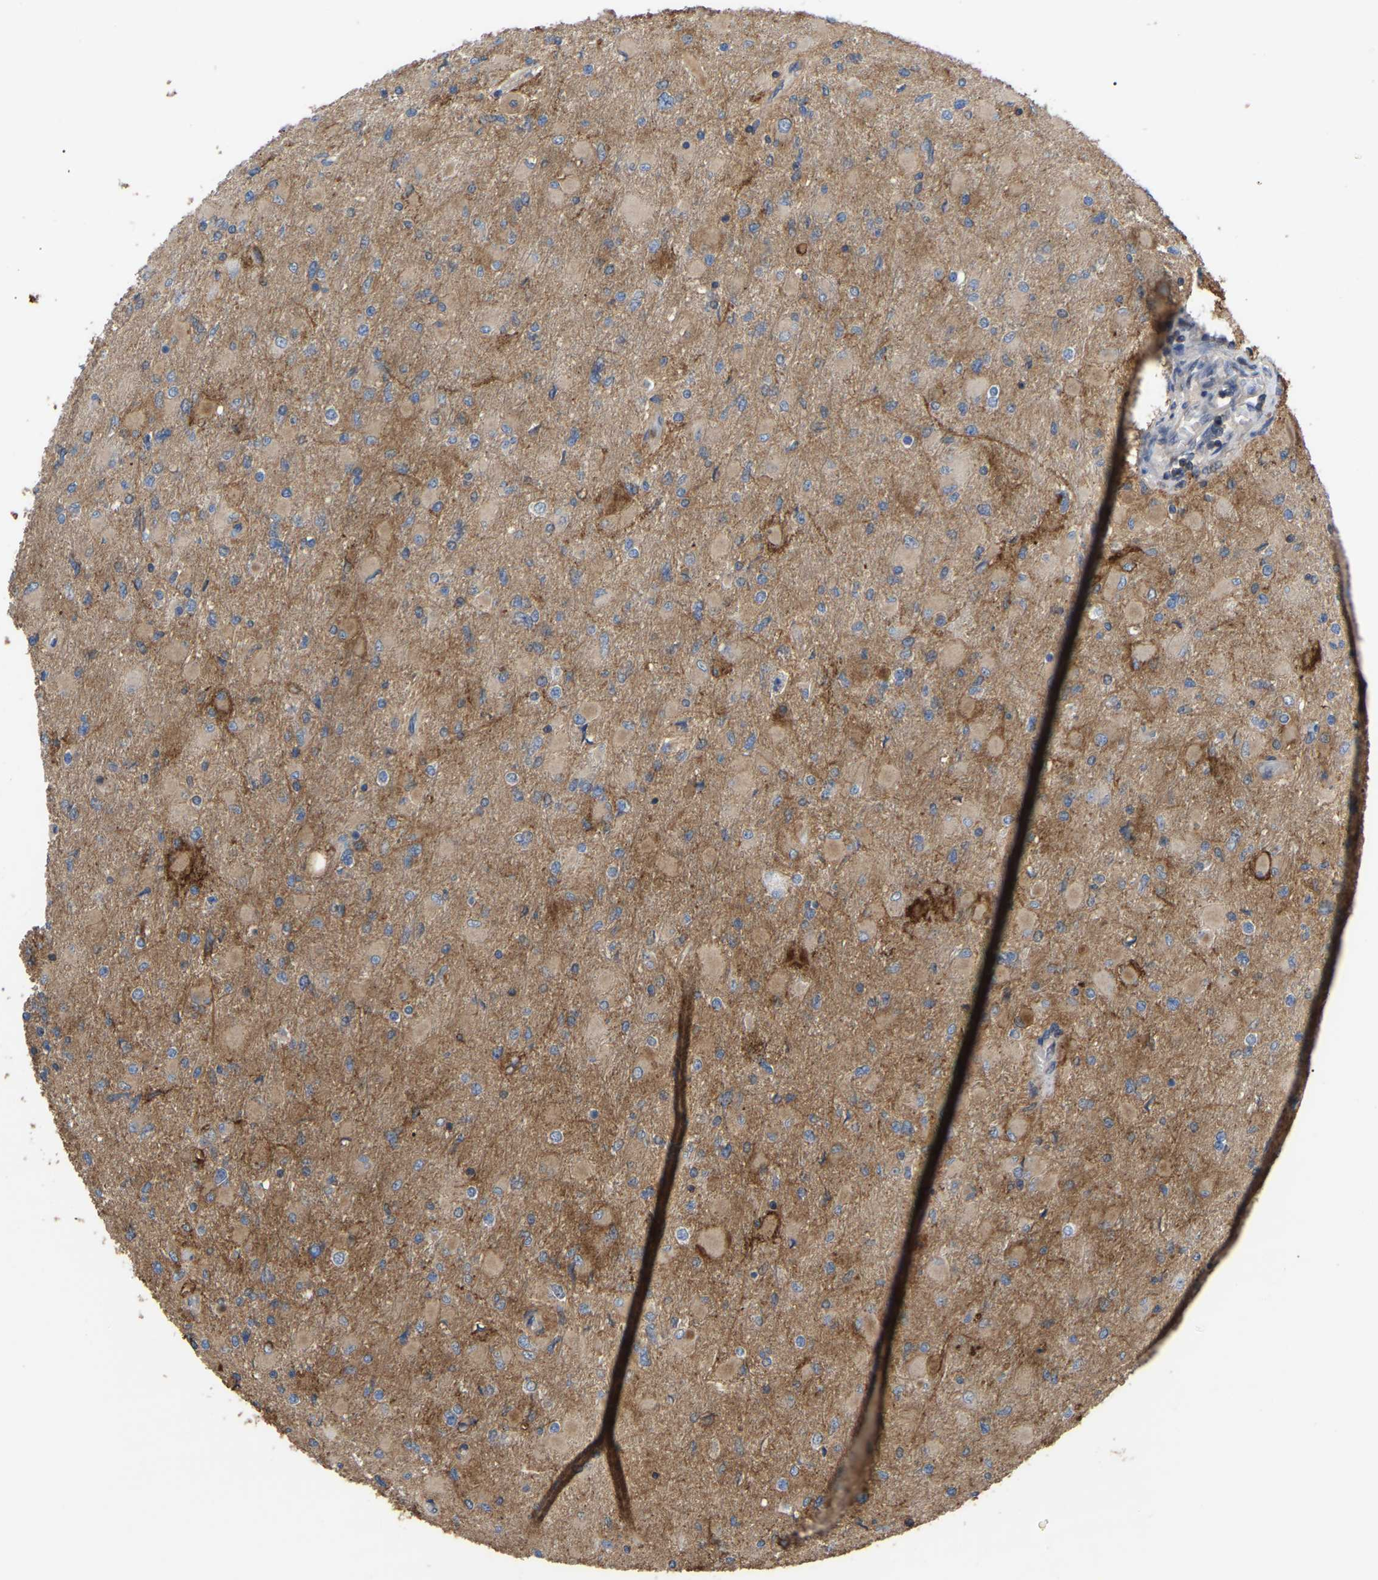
{"staining": {"intensity": "weak", "quantity": ">75%", "location": "cytoplasmic/membranous"}, "tissue": "glioma", "cell_type": "Tumor cells", "image_type": "cancer", "snomed": [{"axis": "morphology", "description": "Glioma, malignant, High grade"}, {"axis": "topography", "description": "Cerebral cortex"}], "caption": "An IHC histopathology image of neoplastic tissue is shown. Protein staining in brown labels weak cytoplasmic/membranous positivity in glioma within tumor cells.", "gene": "CIT", "patient": {"sex": "female", "age": 36}}